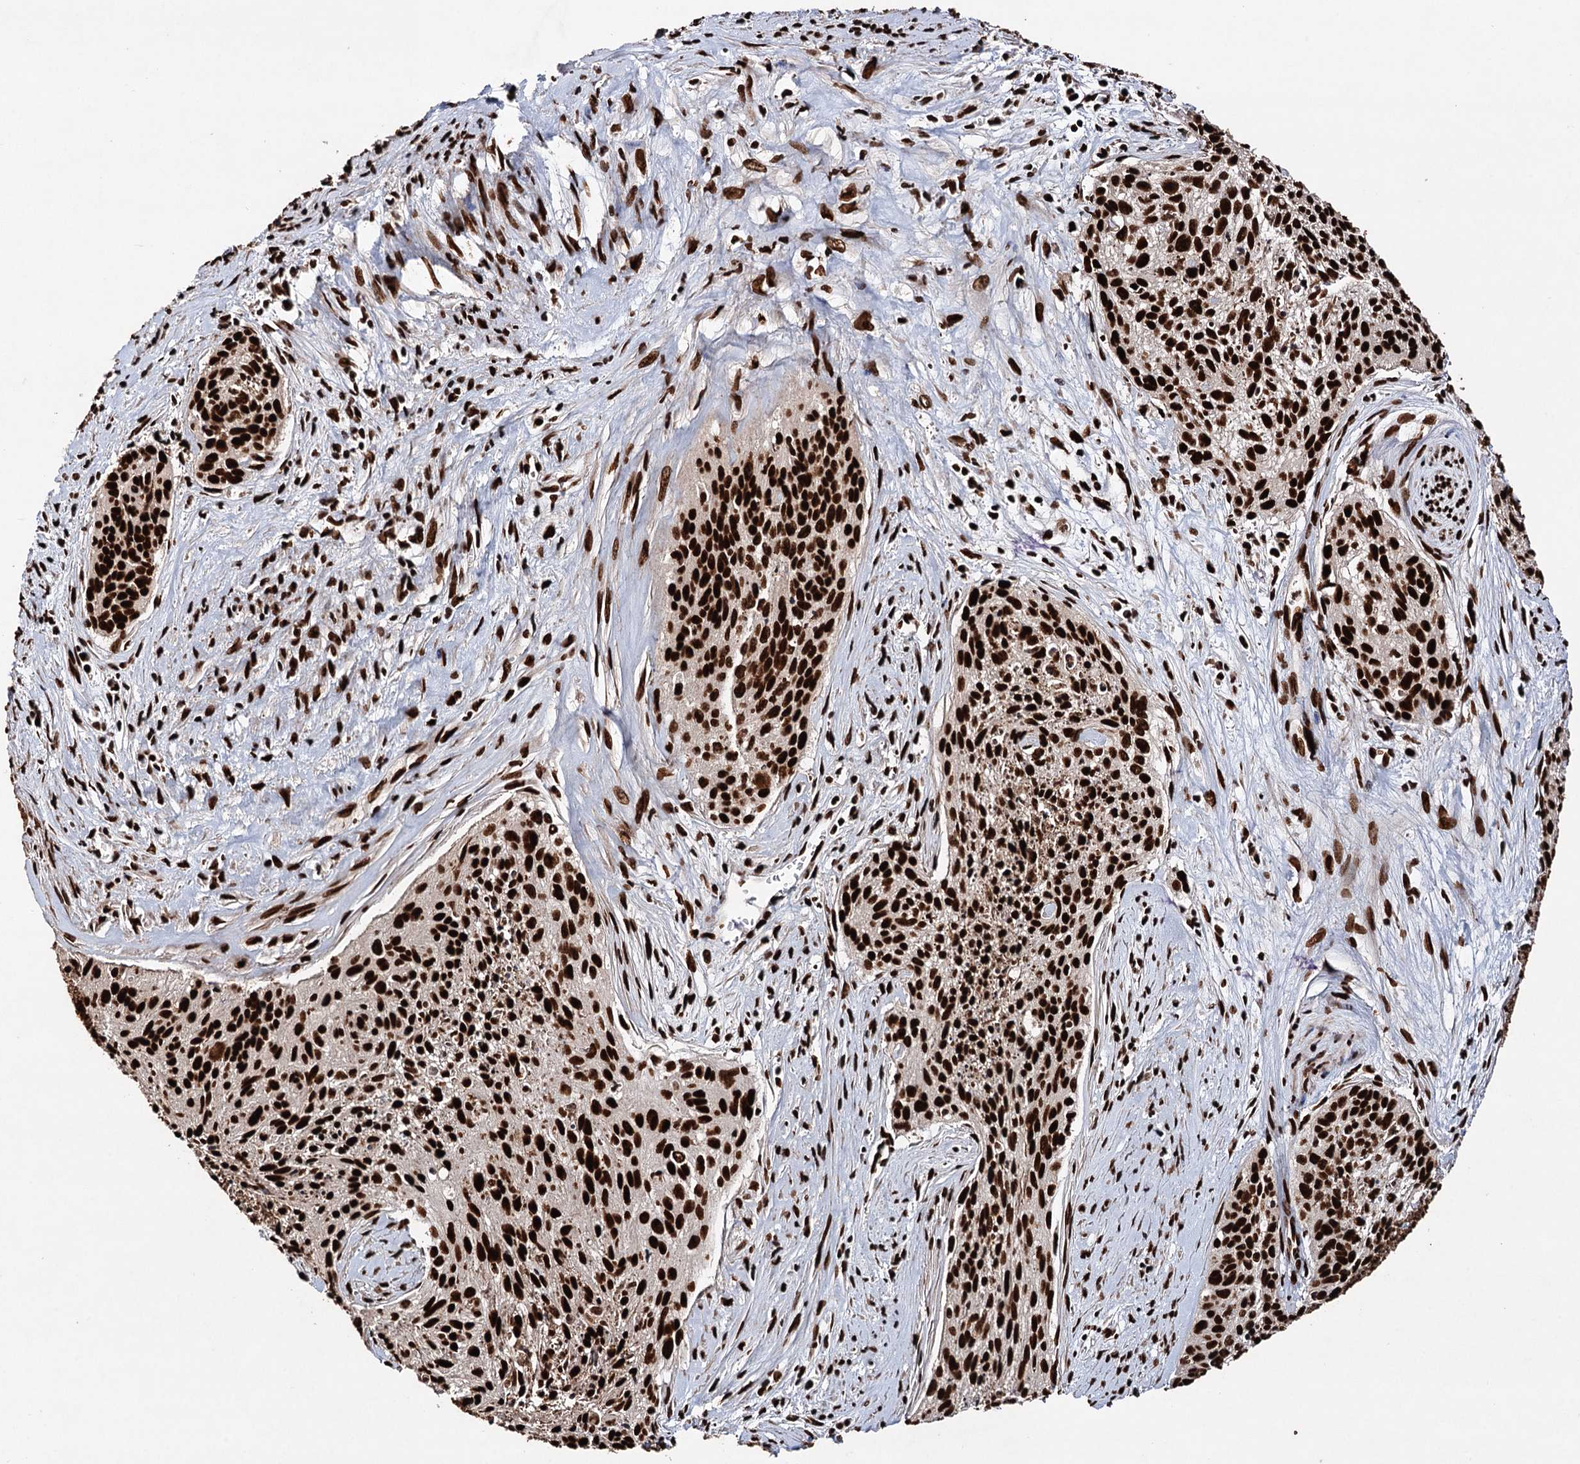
{"staining": {"intensity": "strong", "quantity": ">75%", "location": "nuclear"}, "tissue": "cervical cancer", "cell_type": "Tumor cells", "image_type": "cancer", "snomed": [{"axis": "morphology", "description": "Squamous cell carcinoma, NOS"}, {"axis": "topography", "description": "Cervix"}], "caption": "The image demonstrates staining of cervical squamous cell carcinoma, revealing strong nuclear protein positivity (brown color) within tumor cells.", "gene": "MATR3", "patient": {"sex": "female", "age": 55}}